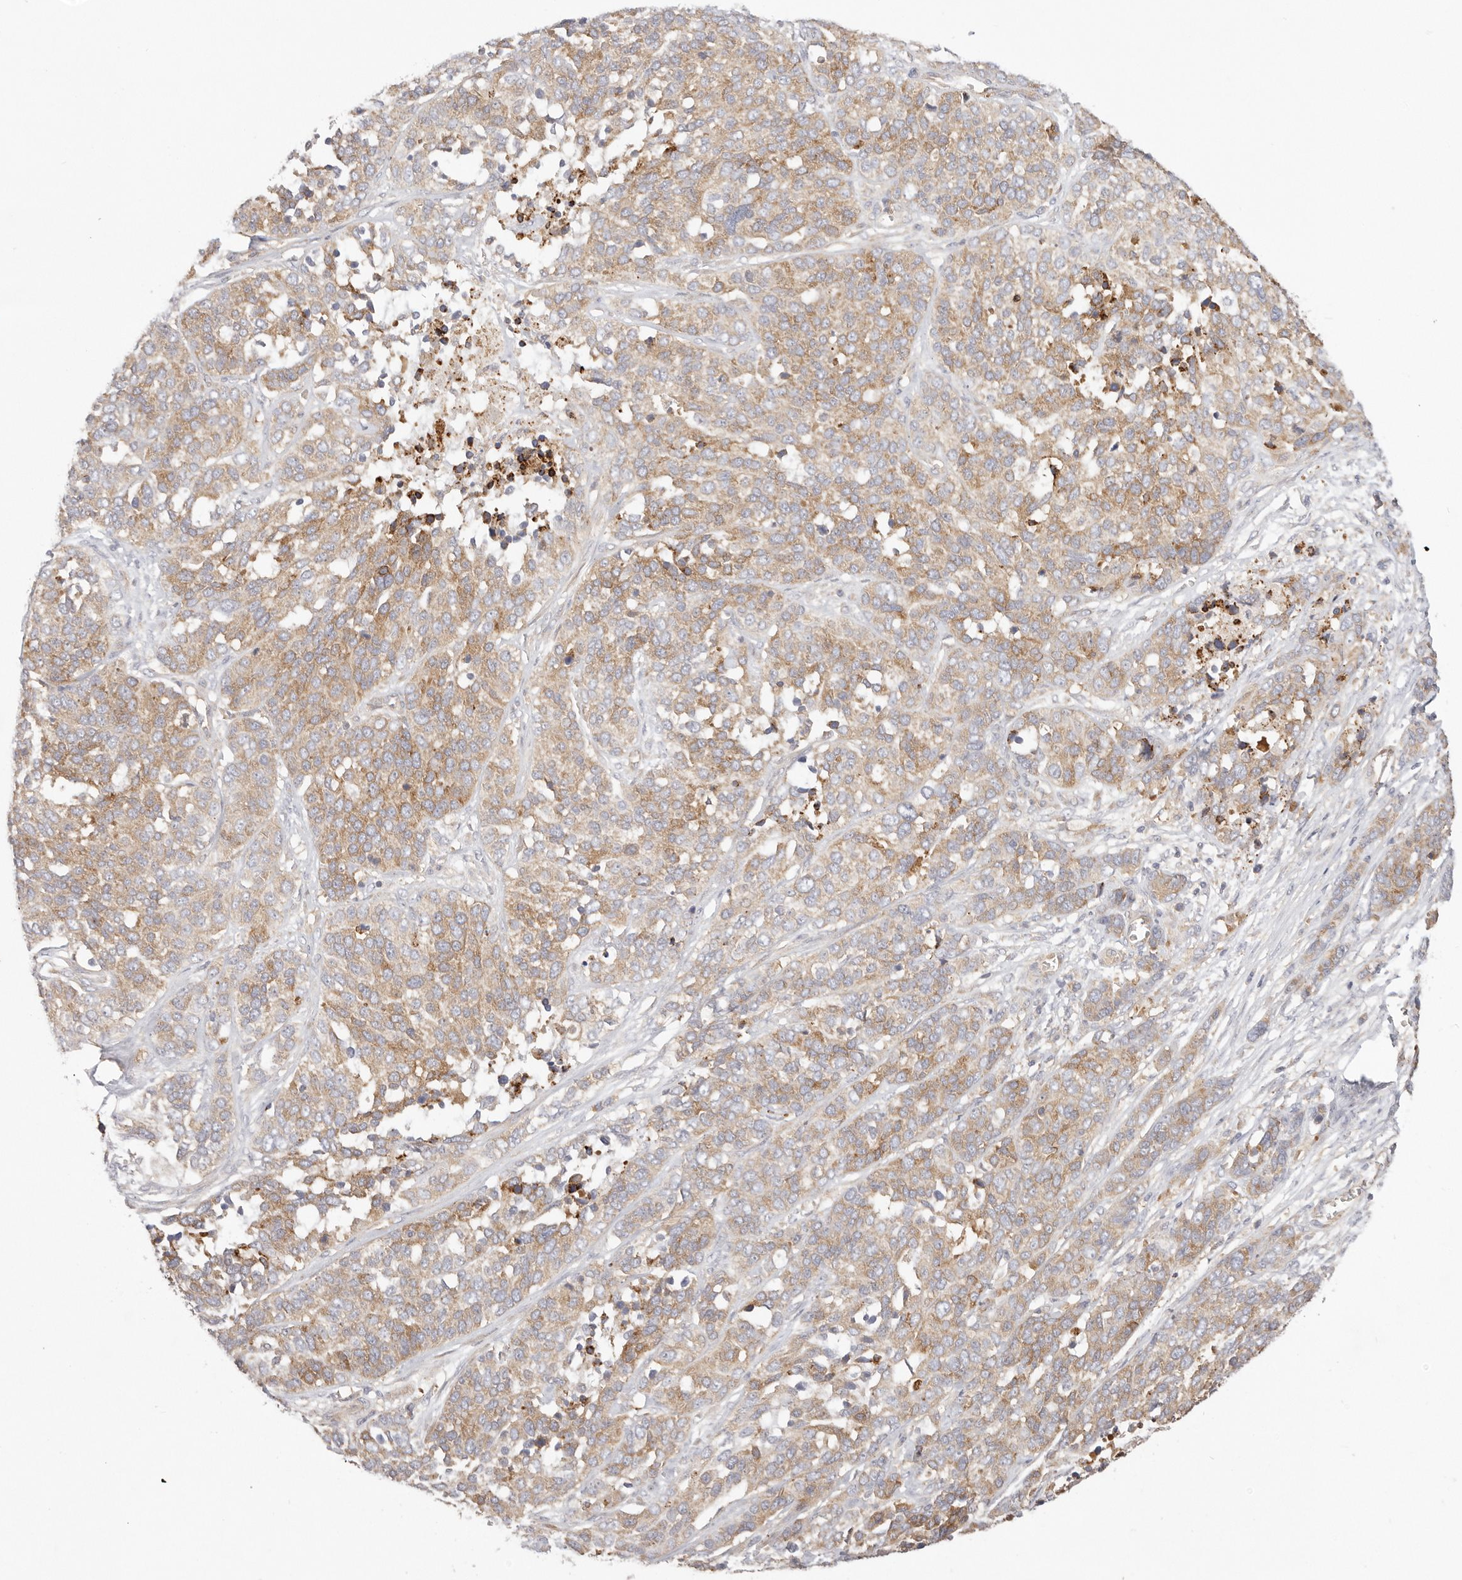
{"staining": {"intensity": "moderate", "quantity": ">75%", "location": "cytoplasmic/membranous"}, "tissue": "ovarian cancer", "cell_type": "Tumor cells", "image_type": "cancer", "snomed": [{"axis": "morphology", "description": "Cystadenocarcinoma, serous, NOS"}, {"axis": "topography", "description": "Ovary"}], "caption": "Serous cystadenocarcinoma (ovarian) was stained to show a protein in brown. There is medium levels of moderate cytoplasmic/membranous staining in approximately >75% of tumor cells. (Stains: DAB in brown, nuclei in blue, Microscopy: brightfield microscopy at high magnification).", "gene": "KCMF1", "patient": {"sex": "female", "age": 44}}